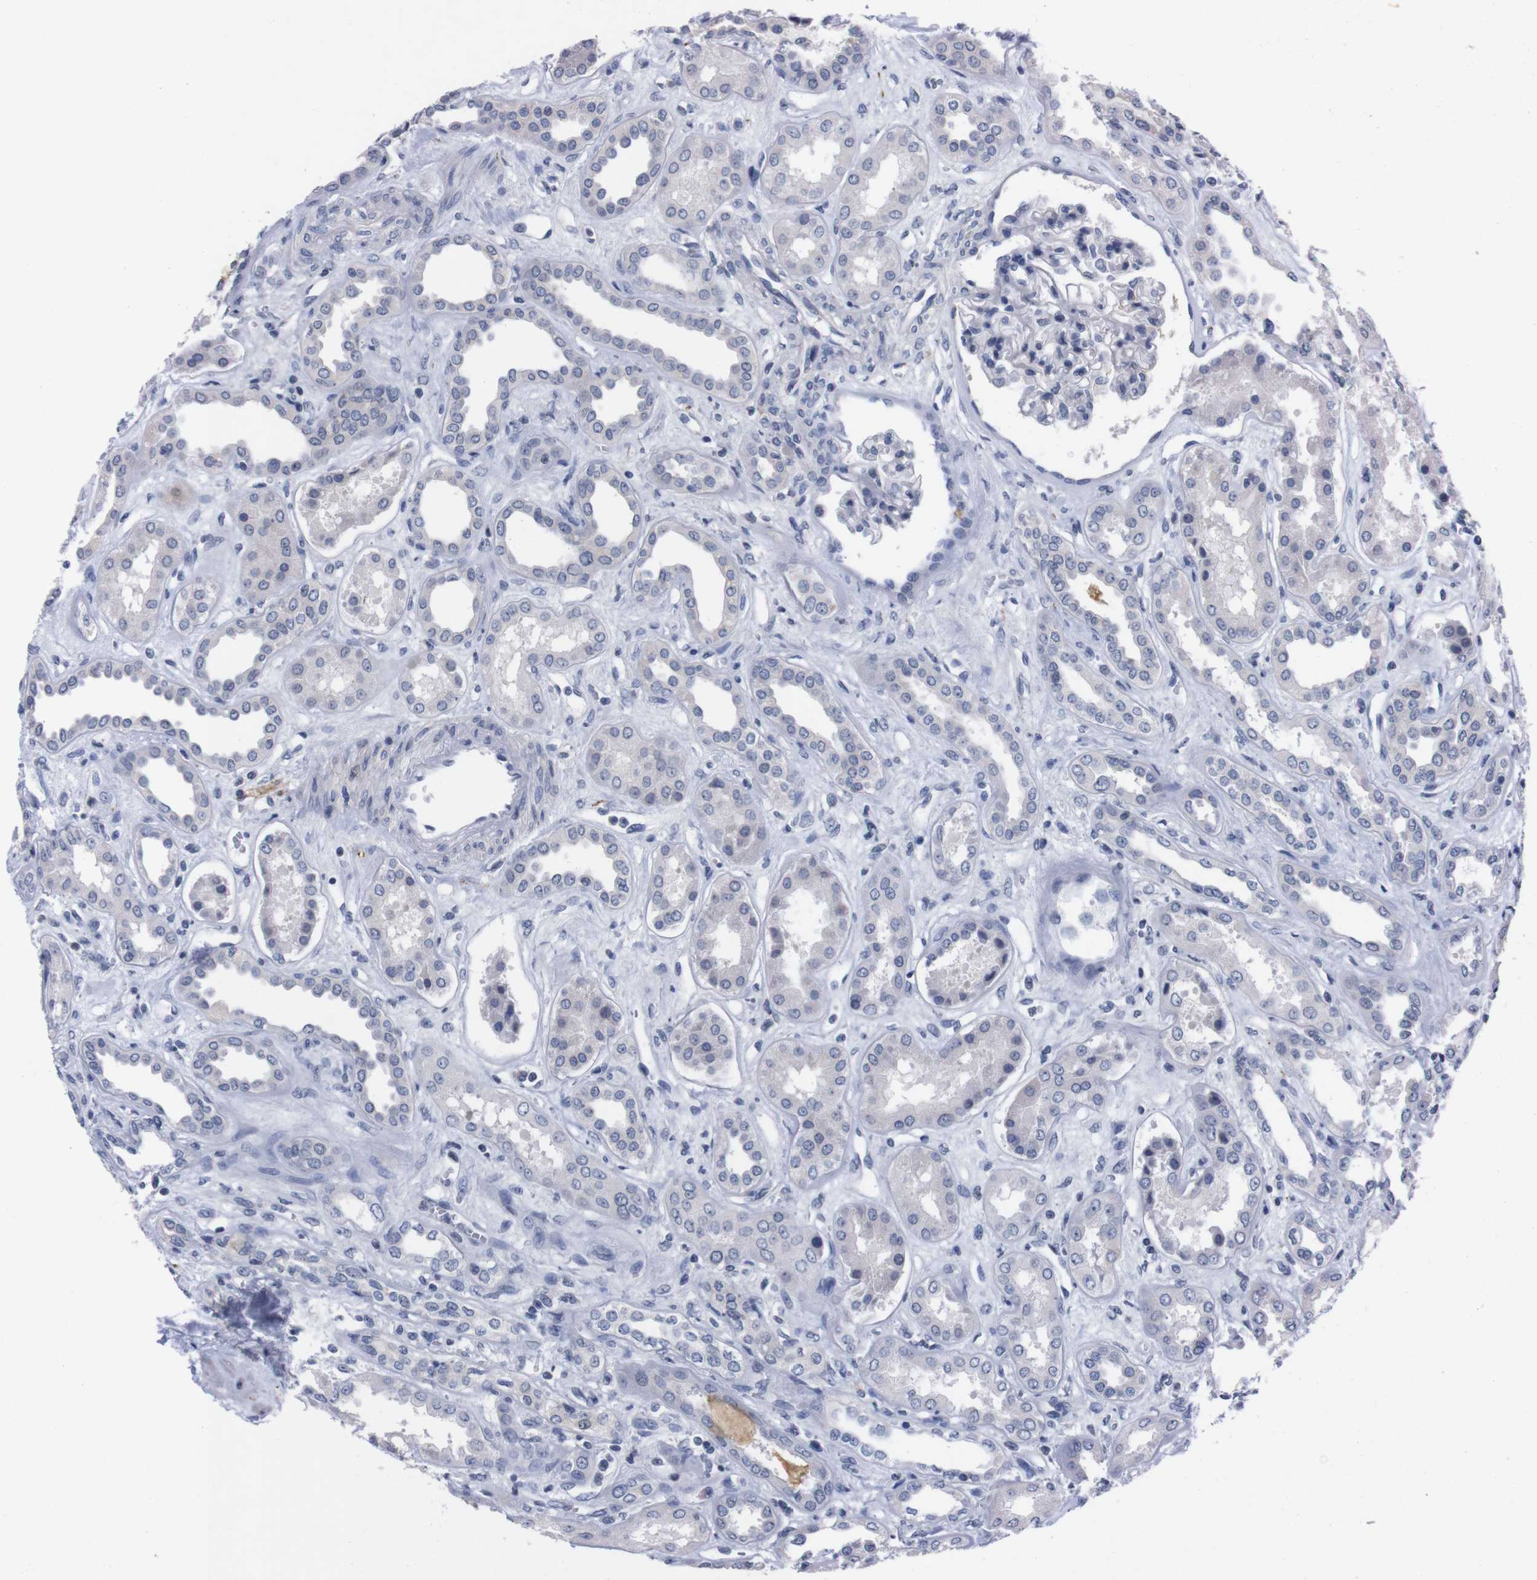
{"staining": {"intensity": "negative", "quantity": "none", "location": "none"}, "tissue": "kidney", "cell_type": "Cells in glomeruli", "image_type": "normal", "snomed": [{"axis": "morphology", "description": "Normal tissue, NOS"}, {"axis": "topography", "description": "Kidney"}], "caption": "There is no significant positivity in cells in glomeruli of kidney. (DAB immunohistochemistry visualized using brightfield microscopy, high magnification).", "gene": "TNFRSF21", "patient": {"sex": "male", "age": 59}}